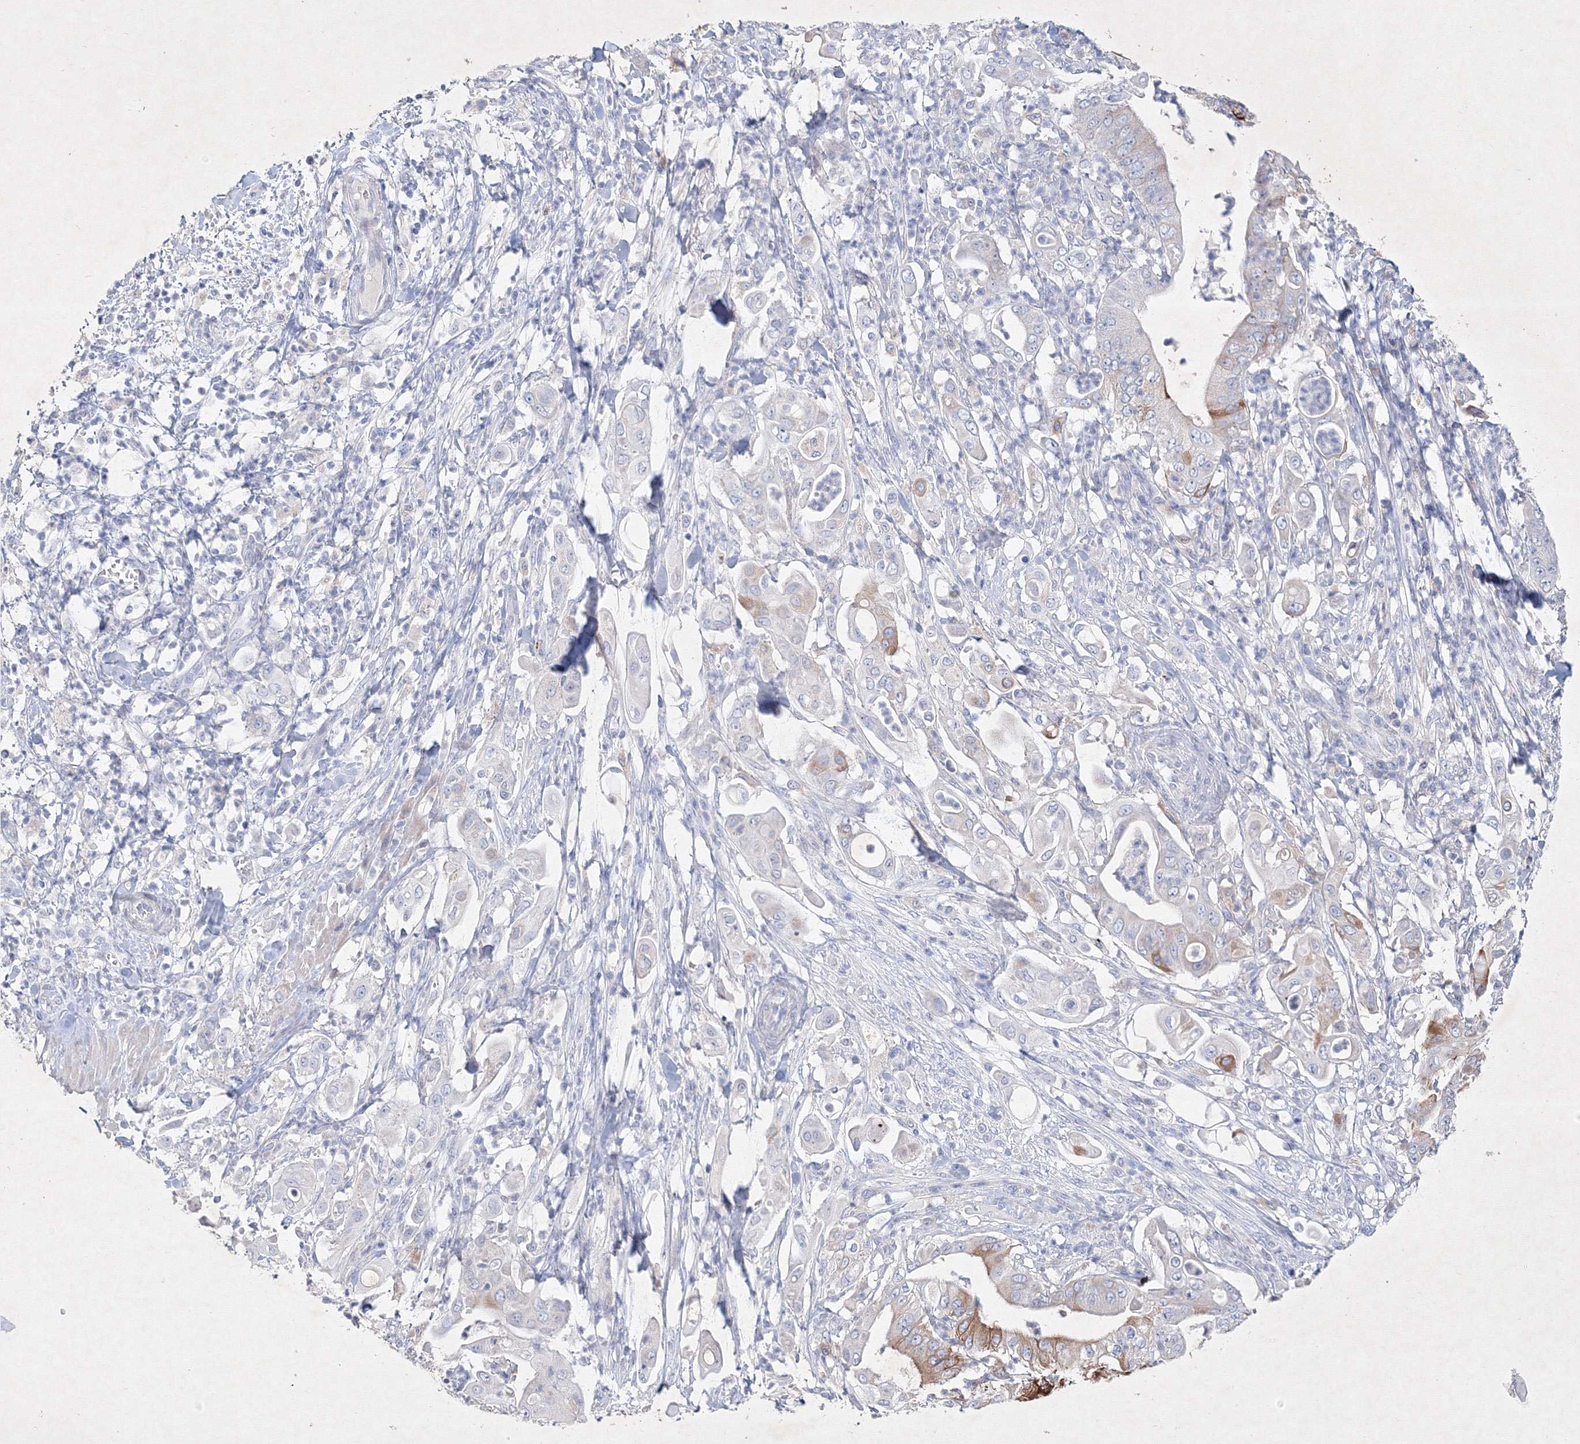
{"staining": {"intensity": "moderate", "quantity": "<25%", "location": "cytoplasmic/membranous"}, "tissue": "pancreatic cancer", "cell_type": "Tumor cells", "image_type": "cancer", "snomed": [{"axis": "morphology", "description": "Adenocarcinoma, NOS"}, {"axis": "topography", "description": "Pancreas"}], "caption": "Moderate cytoplasmic/membranous positivity is identified in approximately <25% of tumor cells in pancreatic cancer.", "gene": "CXXC4", "patient": {"sex": "female", "age": 77}}